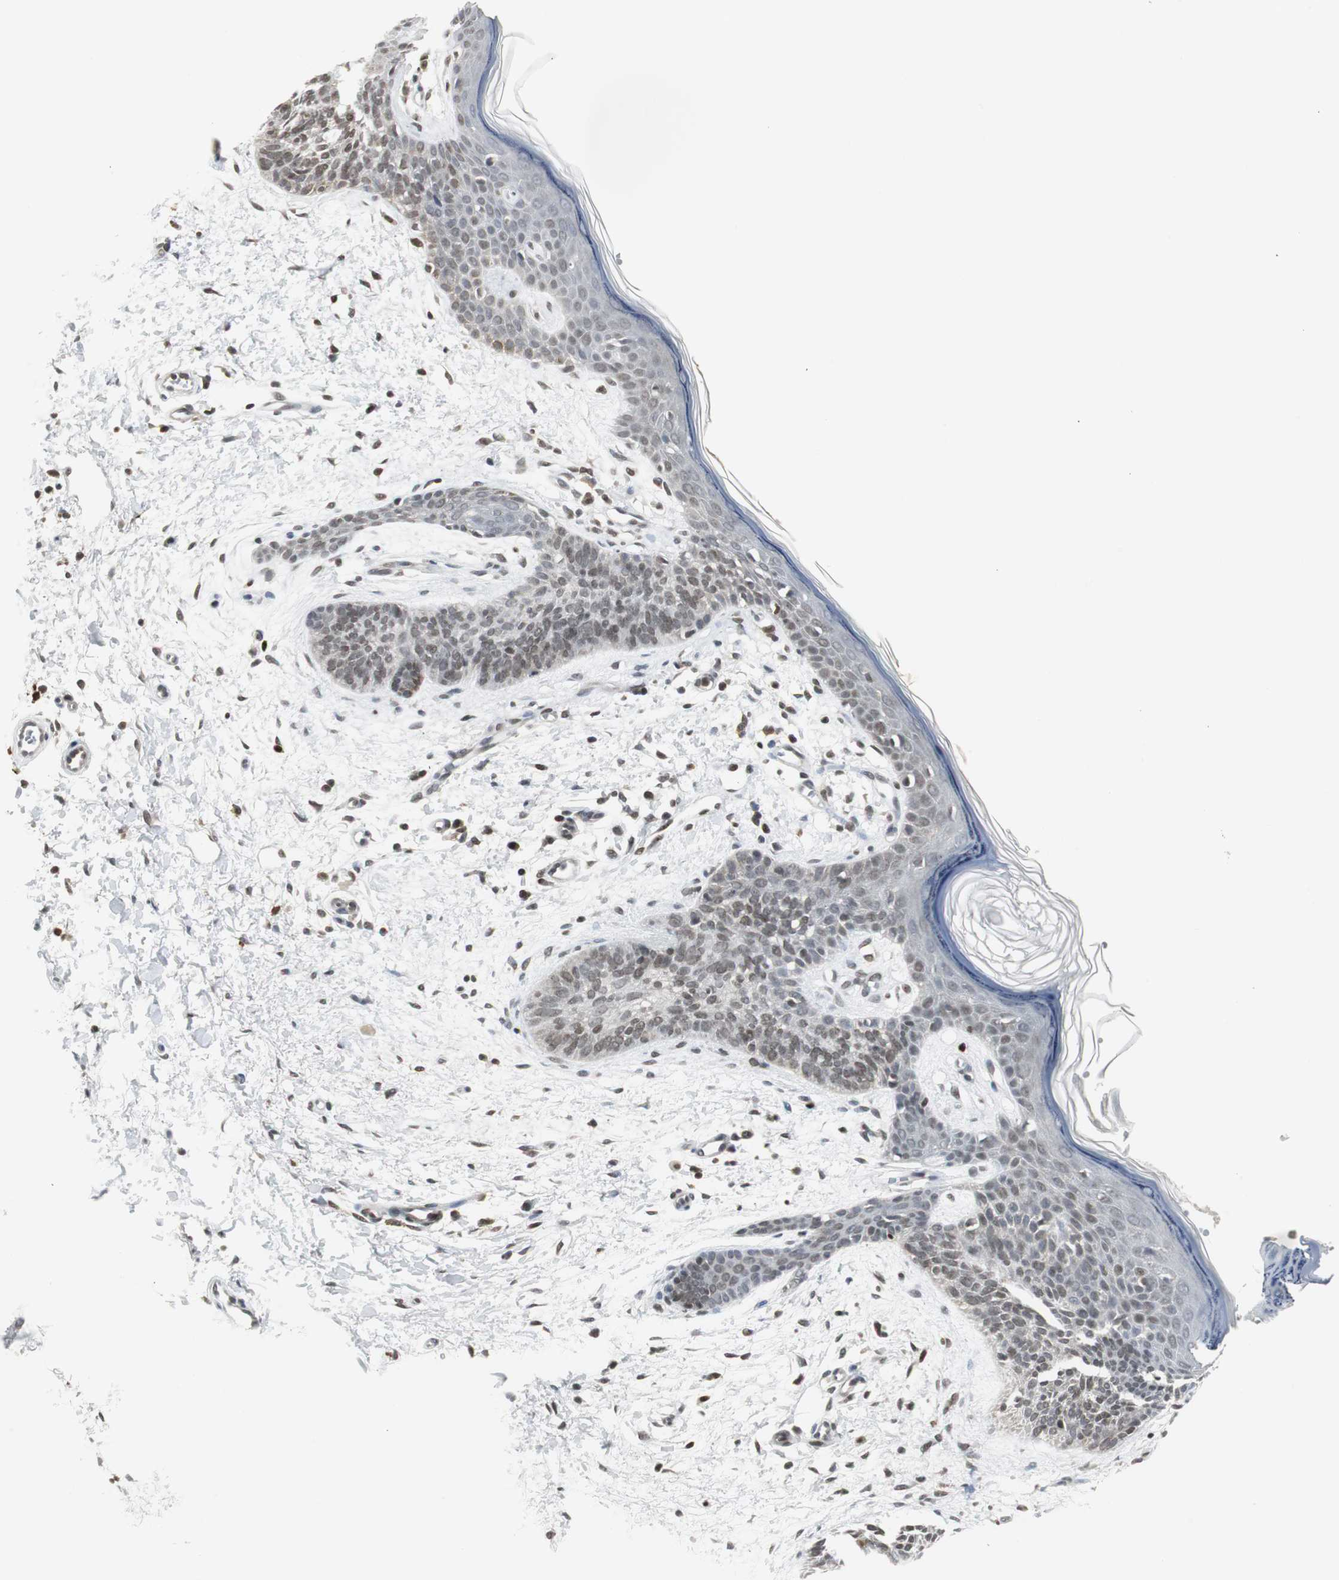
{"staining": {"intensity": "weak", "quantity": "25%-75%", "location": "nuclear"}, "tissue": "skin cancer", "cell_type": "Tumor cells", "image_type": "cancer", "snomed": [{"axis": "morphology", "description": "Normal tissue, NOS"}, {"axis": "morphology", "description": "Basal cell carcinoma"}, {"axis": "topography", "description": "Skin"}], "caption": "This micrograph shows basal cell carcinoma (skin) stained with immunohistochemistry to label a protein in brown. The nuclear of tumor cells show weak positivity for the protein. Nuclei are counter-stained blue.", "gene": "MPG", "patient": {"sex": "female", "age": 69}}